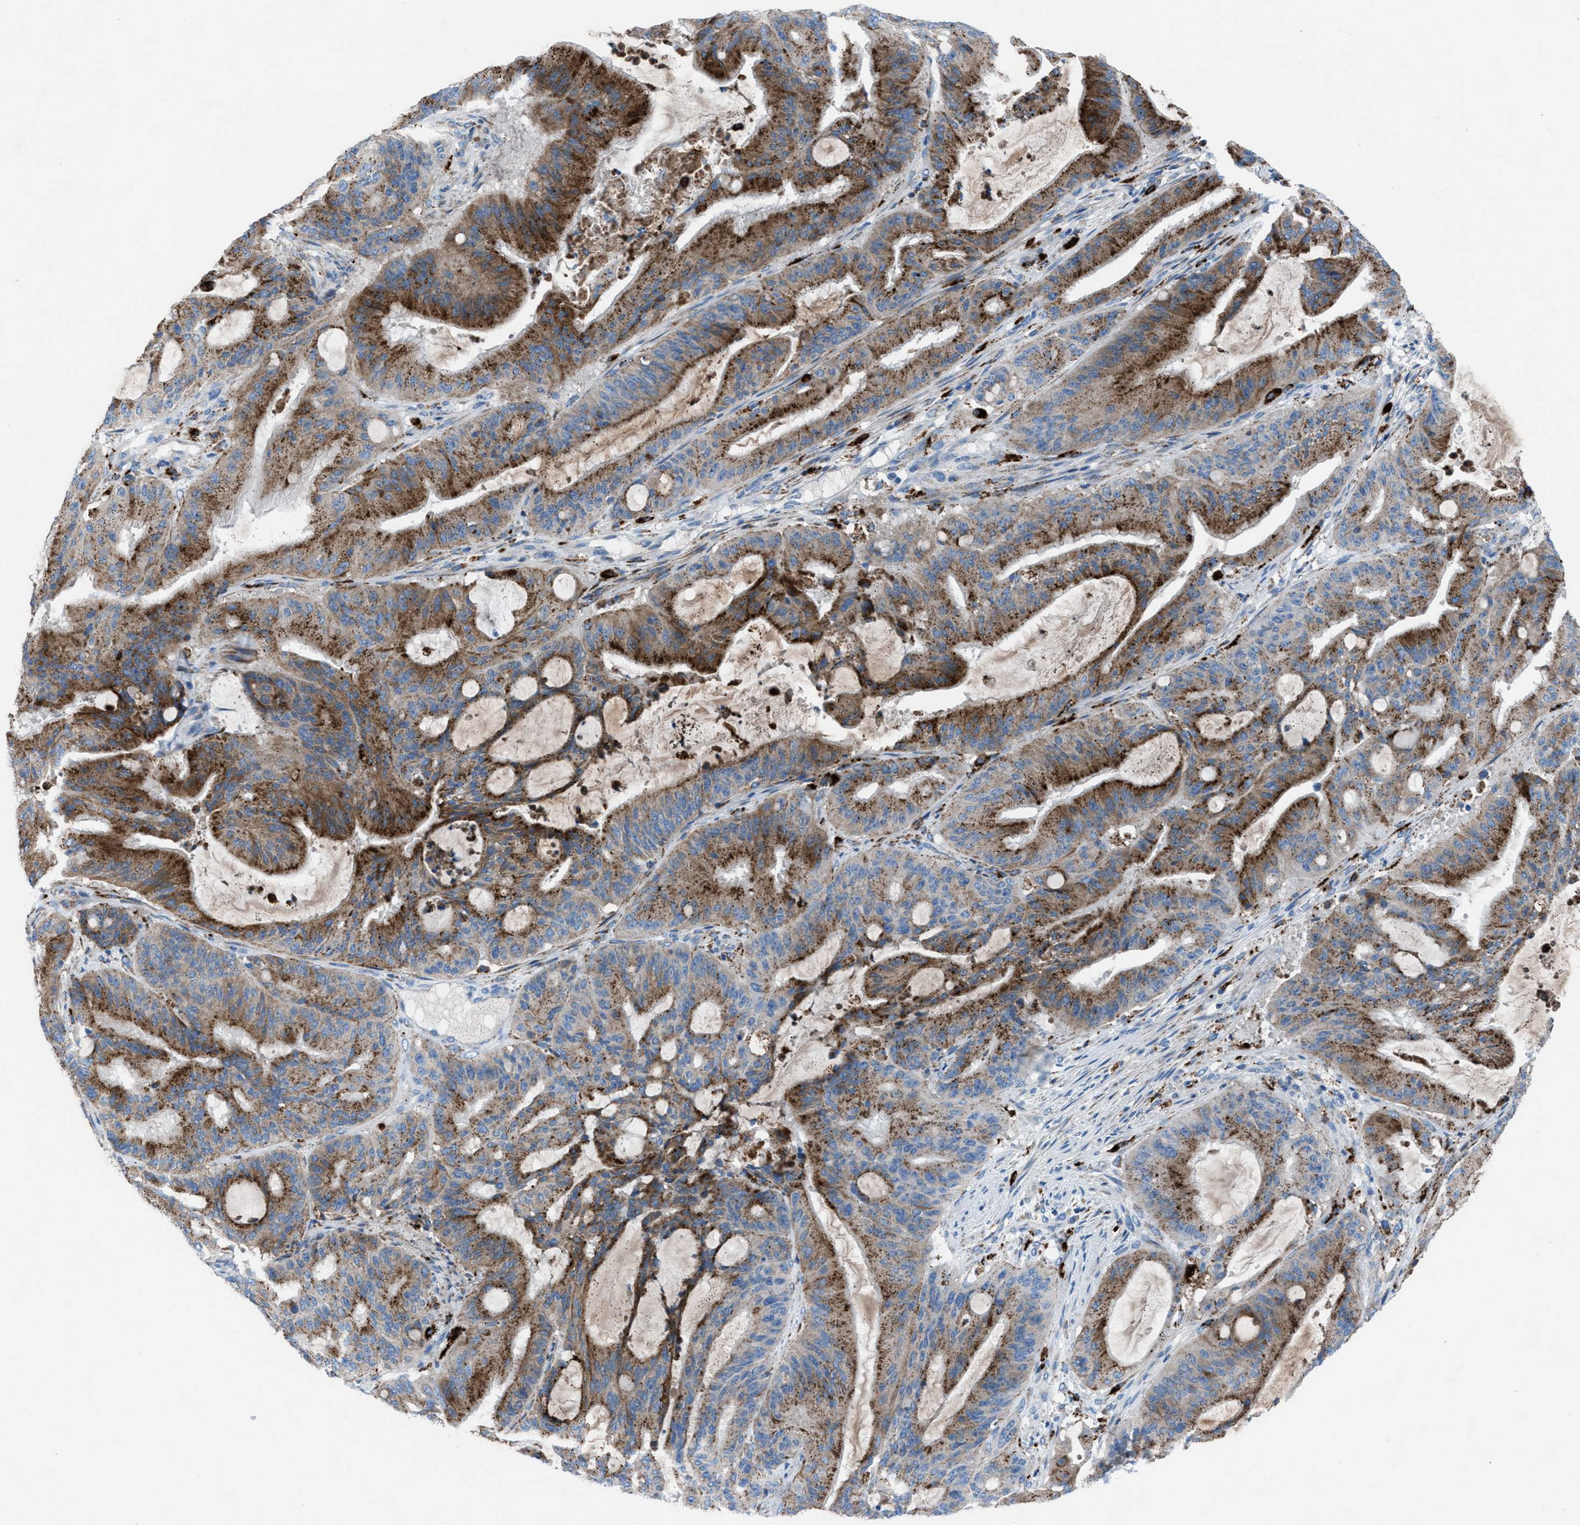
{"staining": {"intensity": "moderate", "quantity": ">75%", "location": "cytoplasmic/membranous"}, "tissue": "liver cancer", "cell_type": "Tumor cells", "image_type": "cancer", "snomed": [{"axis": "morphology", "description": "Normal tissue, NOS"}, {"axis": "morphology", "description": "Cholangiocarcinoma"}, {"axis": "topography", "description": "Liver"}, {"axis": "topography", "description": "Peripheral nerve tissue"}], "caption": "This is an image of immunohistochemistry (IHC) staining of cholangiocarcinoma (liver), which shows moderate expression in the cytoplasmic/membranous of tumor cells.", "gene": "CD1B", "patient": {"sex": "female", "age": 73}}